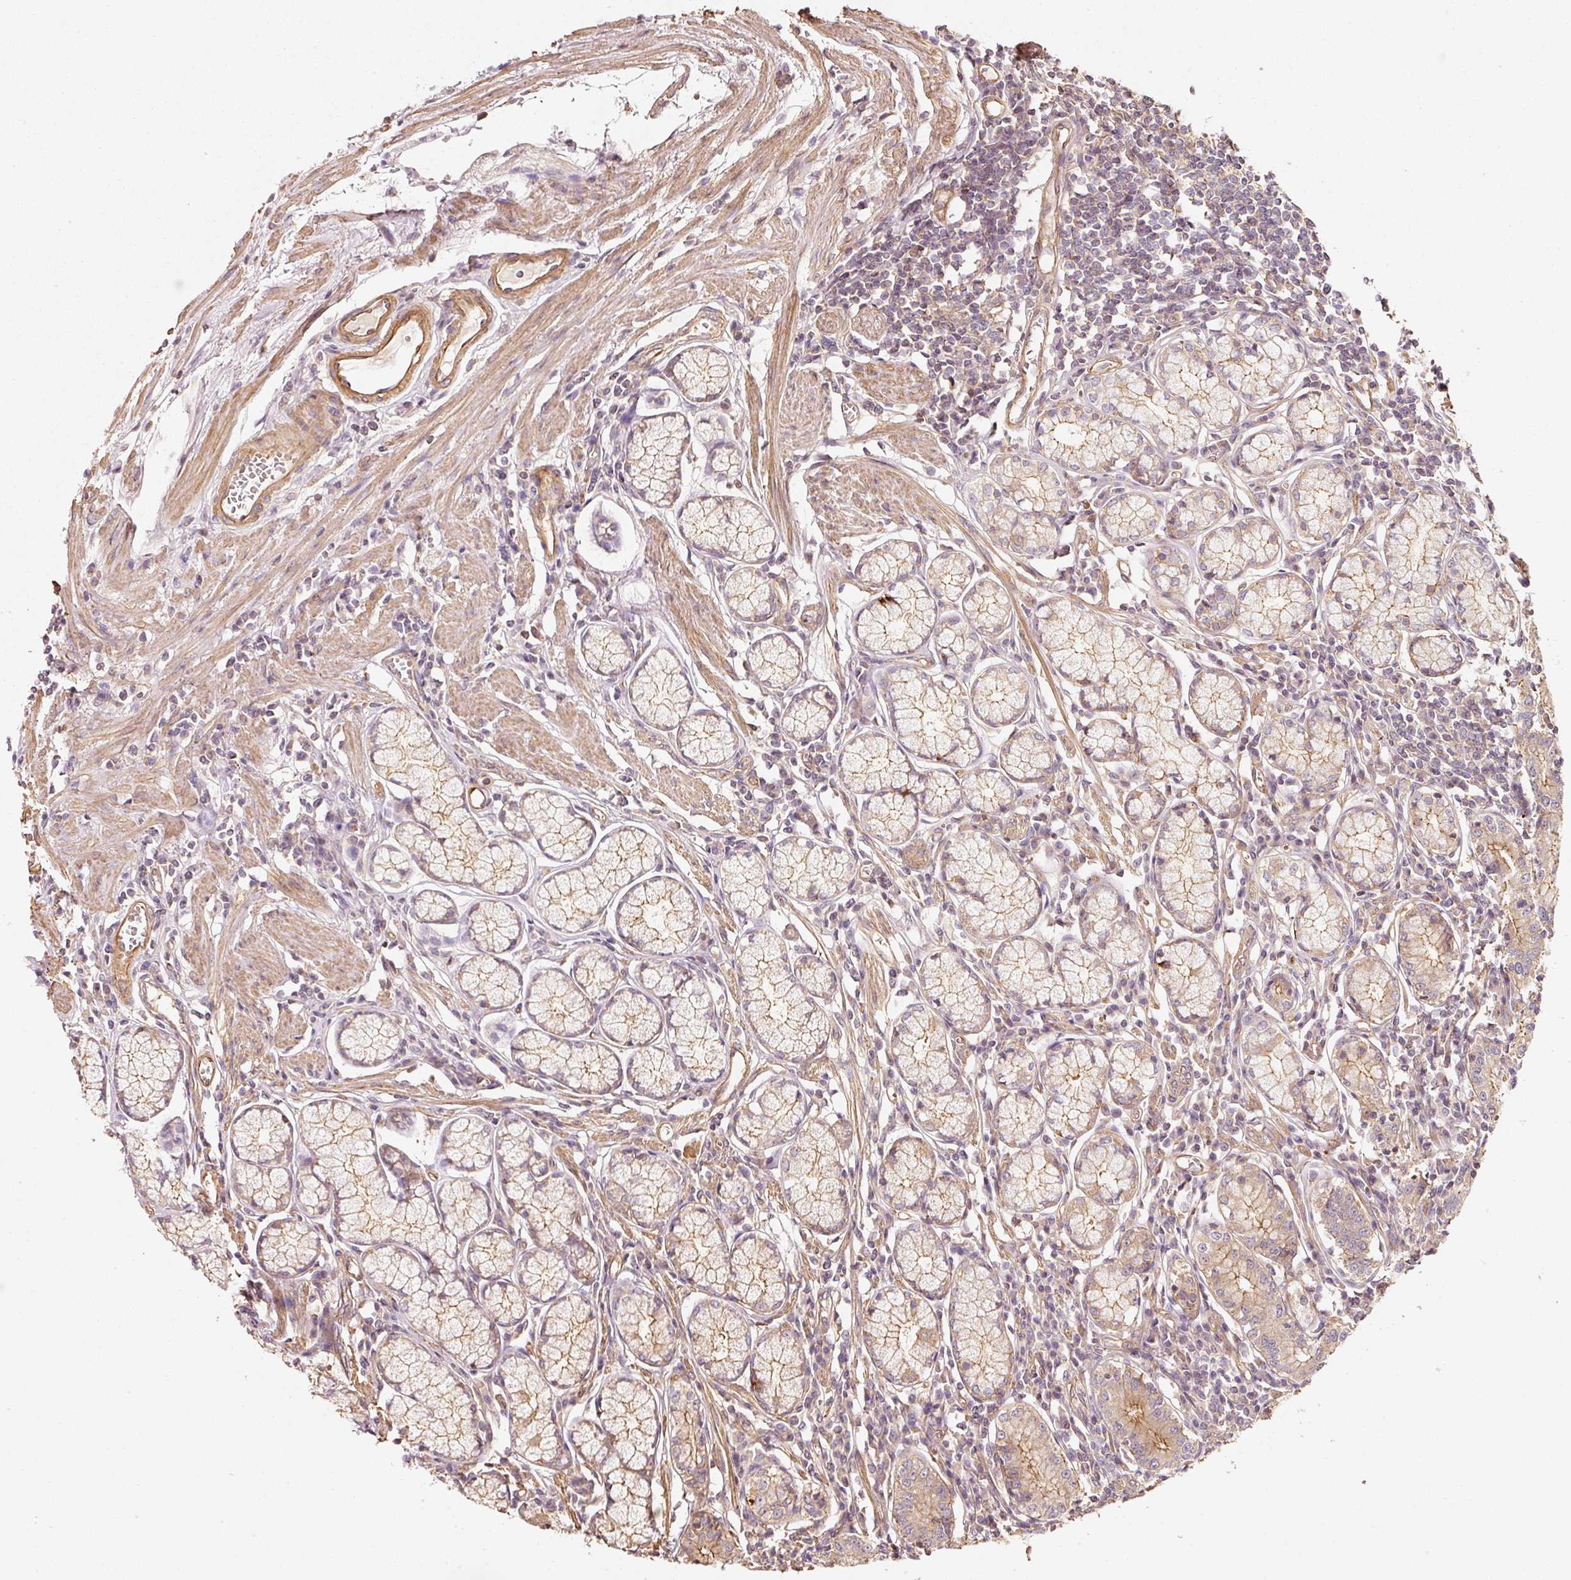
{"staining": {"intensity": "strong", "quantity": "25%-75%", "location": "cytoplasmic/membranous"}, "tissue": "stomach", "cell_type": "Glandular cells", "image_type": "normal", "snomed": [{"axis": "morphology", "description": "Normal tissue, NOS"}, {"axis": "topography", "description": "Stomach"}], "caption": "Glandular cells show high levels of strong cytoplasmic/membranous positivity in approximately 25%-75% of cells in benign stomach.", "gene": "CEP95", "patient": {"sex": "male", "age": 55}}